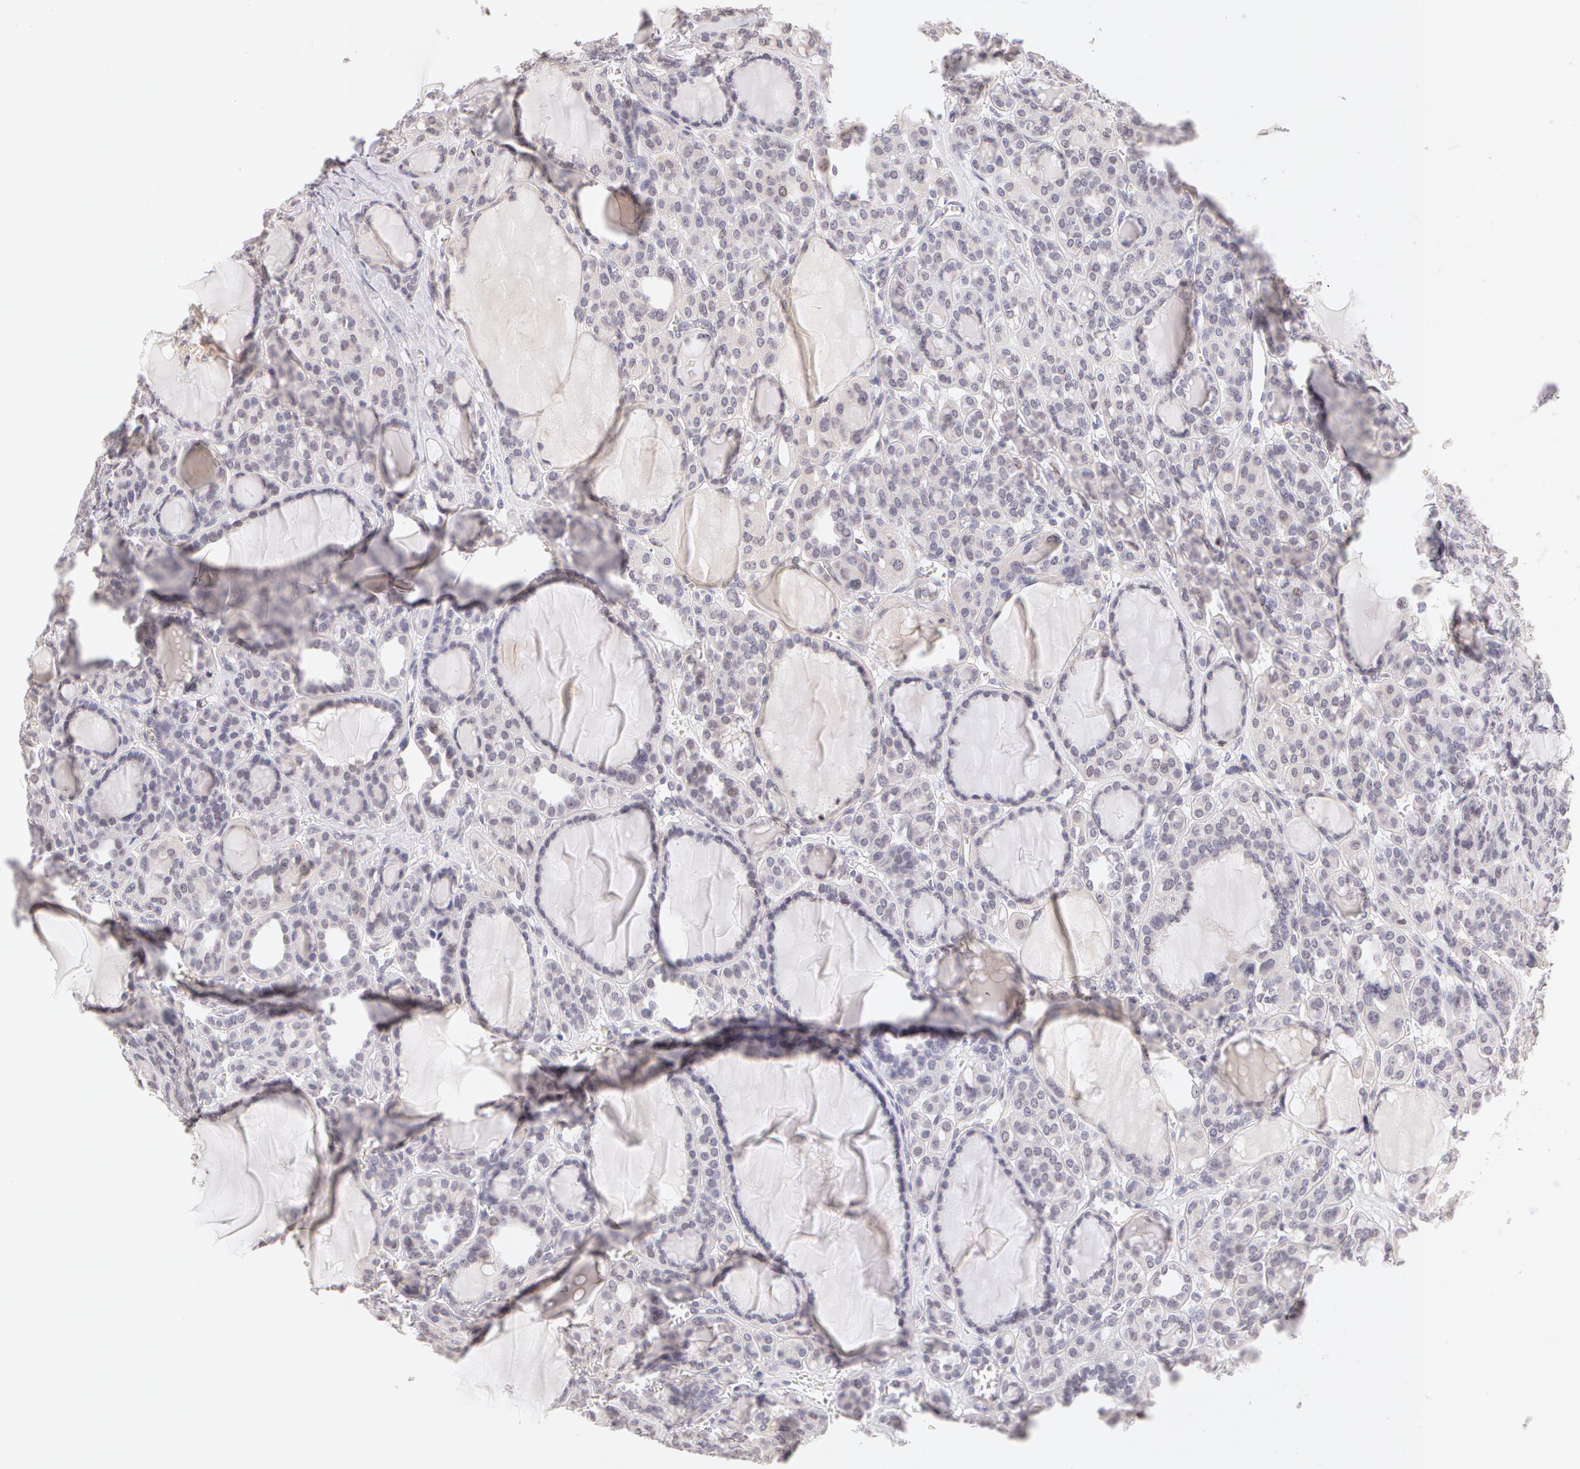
{"staining": {"intensity": "negative", "quantity": "none", "location": "none"}, "tissue": "thyroid cancer", "cell_type": "Tumor cells", "image_type": "cancer", "snomed": [{"axis": "morphology", "description": "Follicular adenoma carcinoma, NOS"}, {"axis": "topography", "description": "Thyroid gland"}], "caption": "DAB (3,3'-diaminobenzidine) immunohistochemical staining of thyroid follicular adenoma carcinoma displays no significant positivity in tumor cells. The staining is performed using DAB (3,3'-diaminobenzidine) brown chromogen with nuclei counter-stained in using hematoxylin.", "gene": "ZNF597", "patient": {"sex": "female", "age": 71}}